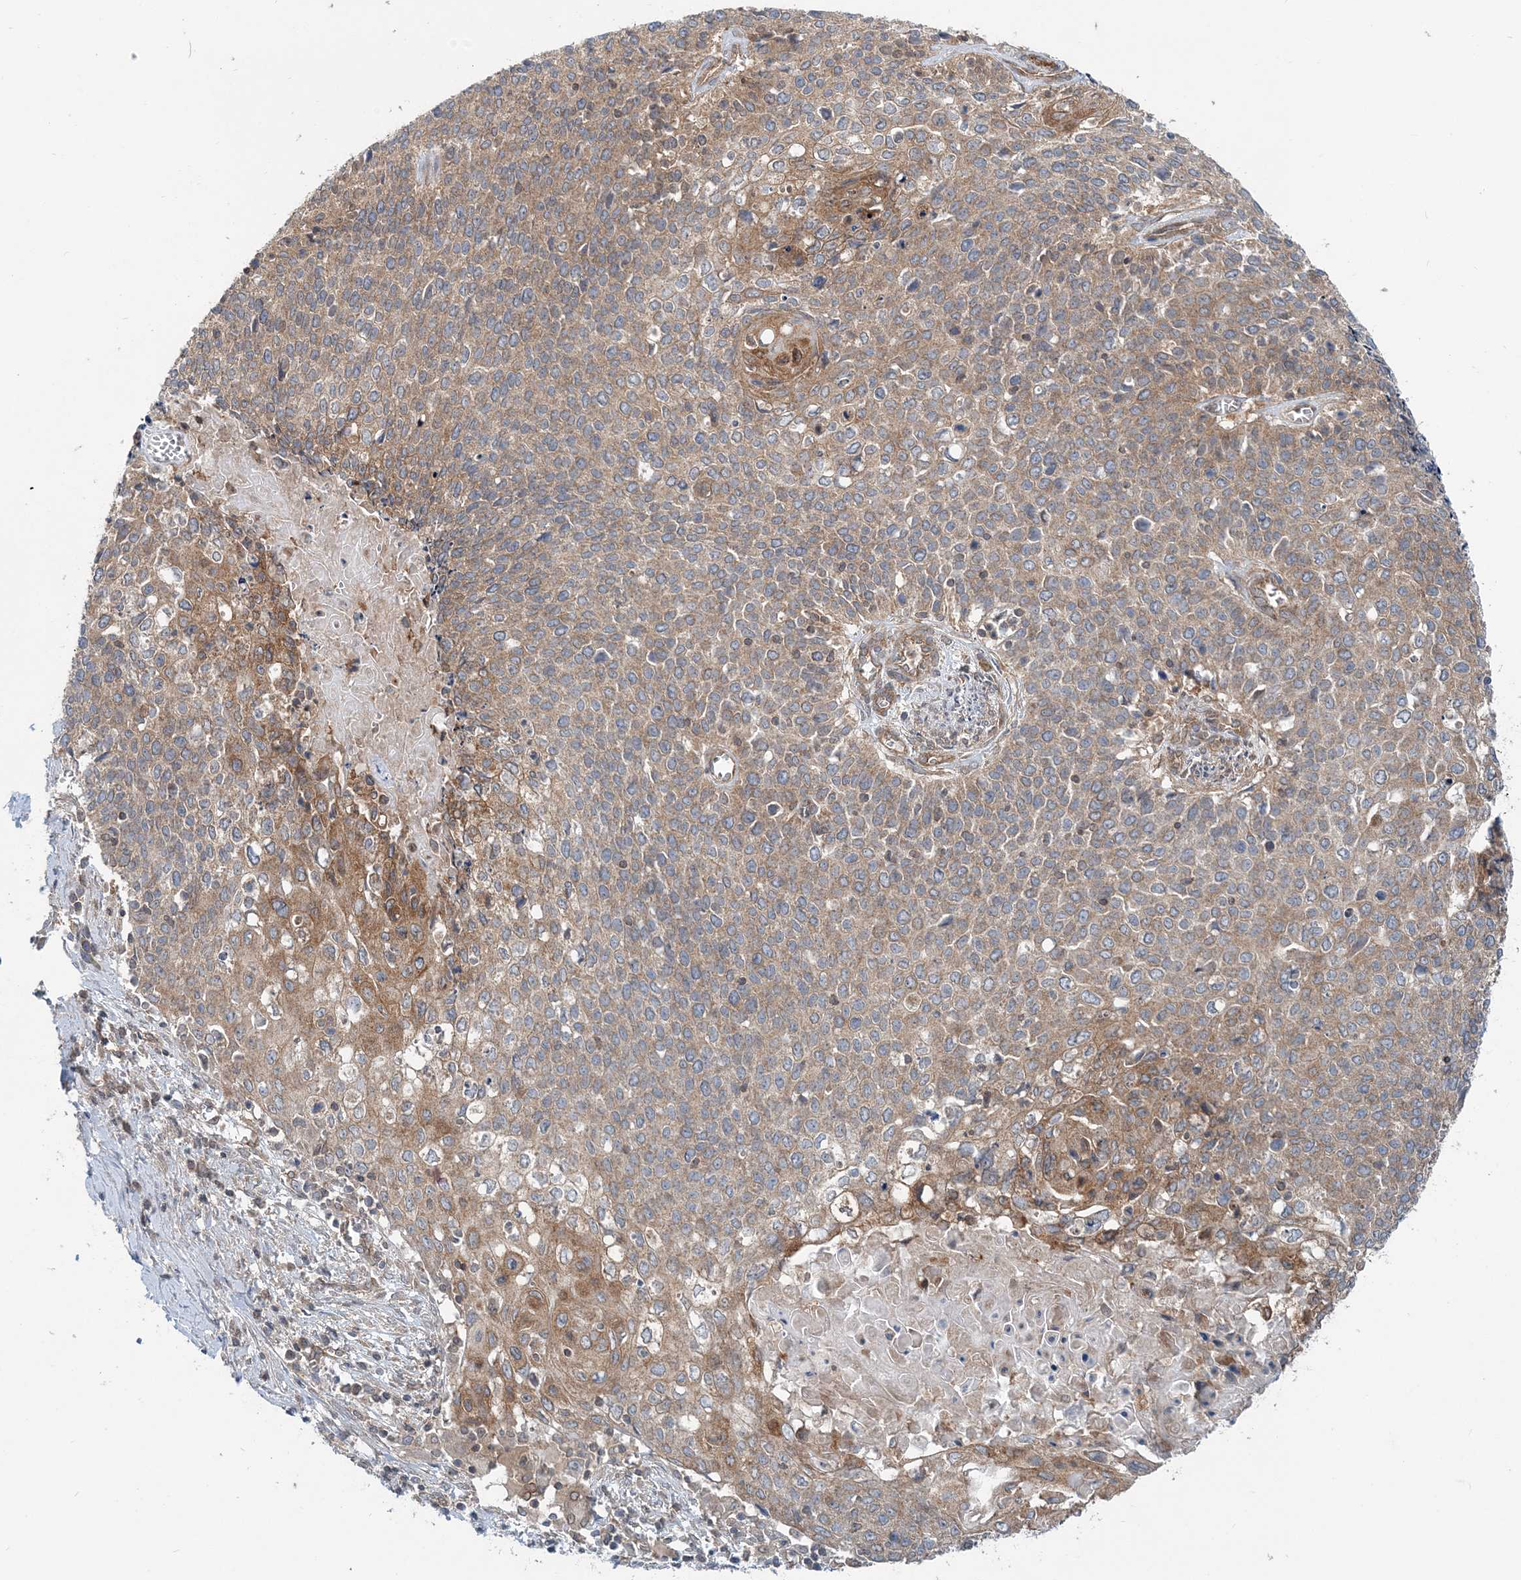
{"staining": {"intensity": "moderate", "quantity": "25%-75%", "location": "cytoplasmic/membranous"}, "tissue": "cervical cancer", "cell_type": "Tumor cells", "image_type": "cancer", "snomed": [{"axis": "morphology", "description": "Squamous cell carcinoma, NOS"}, {"axis": "topography", "description": "Cervix"}], "caption": "Human cervical cancer stained for a protein (brown) displays moderate cytoplasmic/membranous positive expression in about 25%-75% of tumor cells.", "gene": "MOB4", "patient": {"sex": "female", "age": 39}}